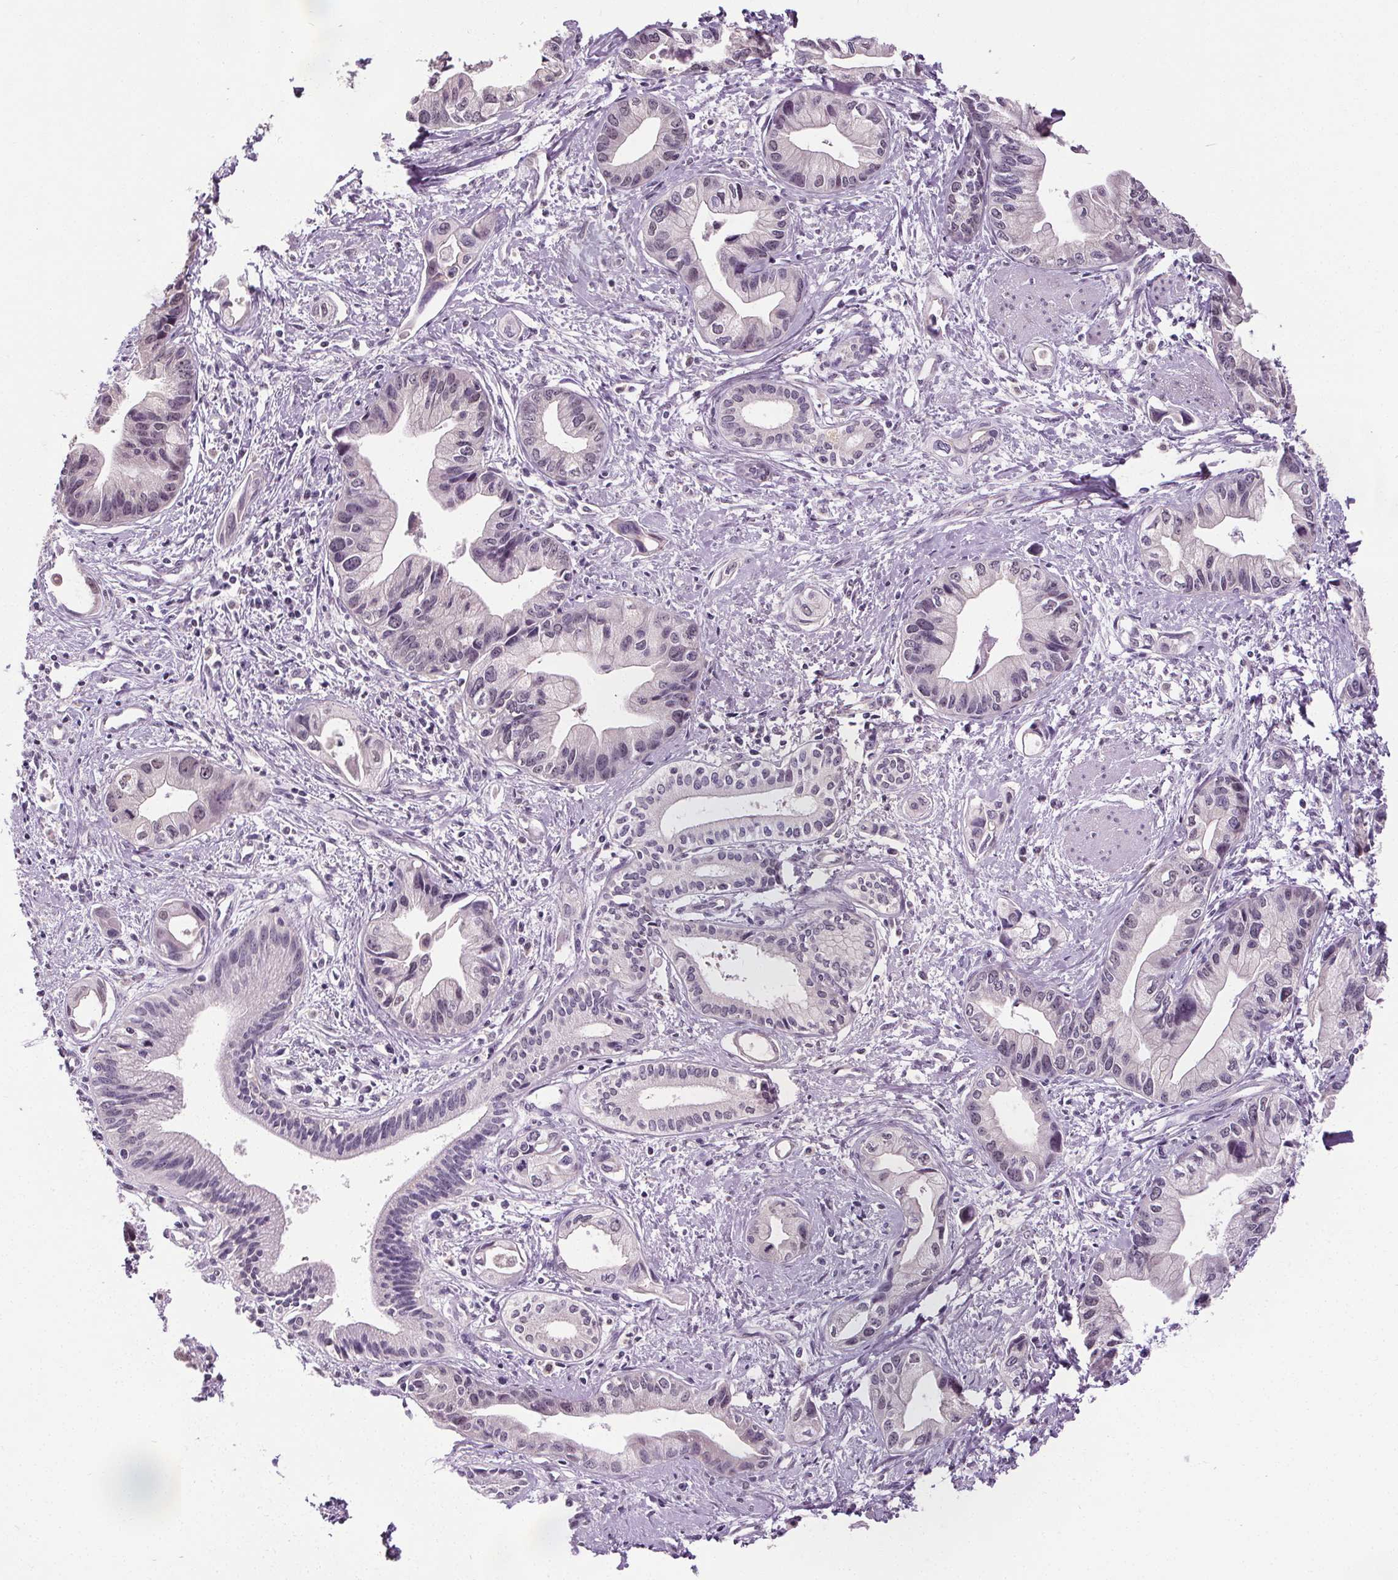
{"staining": {"intensity": "negative", "quantity": "none", "location": "none"}, "tissue": "pancreatic cancer", "cell_type": "Tumor cells", "image_type": "cancer", "snomed": [{"axis": "morphology", "description": "Adenocarcinoma, NOS"}, {"axis": "topography", "description": "Pancreas"}], "caption": "This photomicrograph is of pancreatic cancer stained with immunohistochemistry (IHC) to label a protein in brown with the nuclei are counter-stained blue. There is no positivity in tumor cells.", "gene": "SLC2A9", "patient": {"sex": "female", "age": 61}}